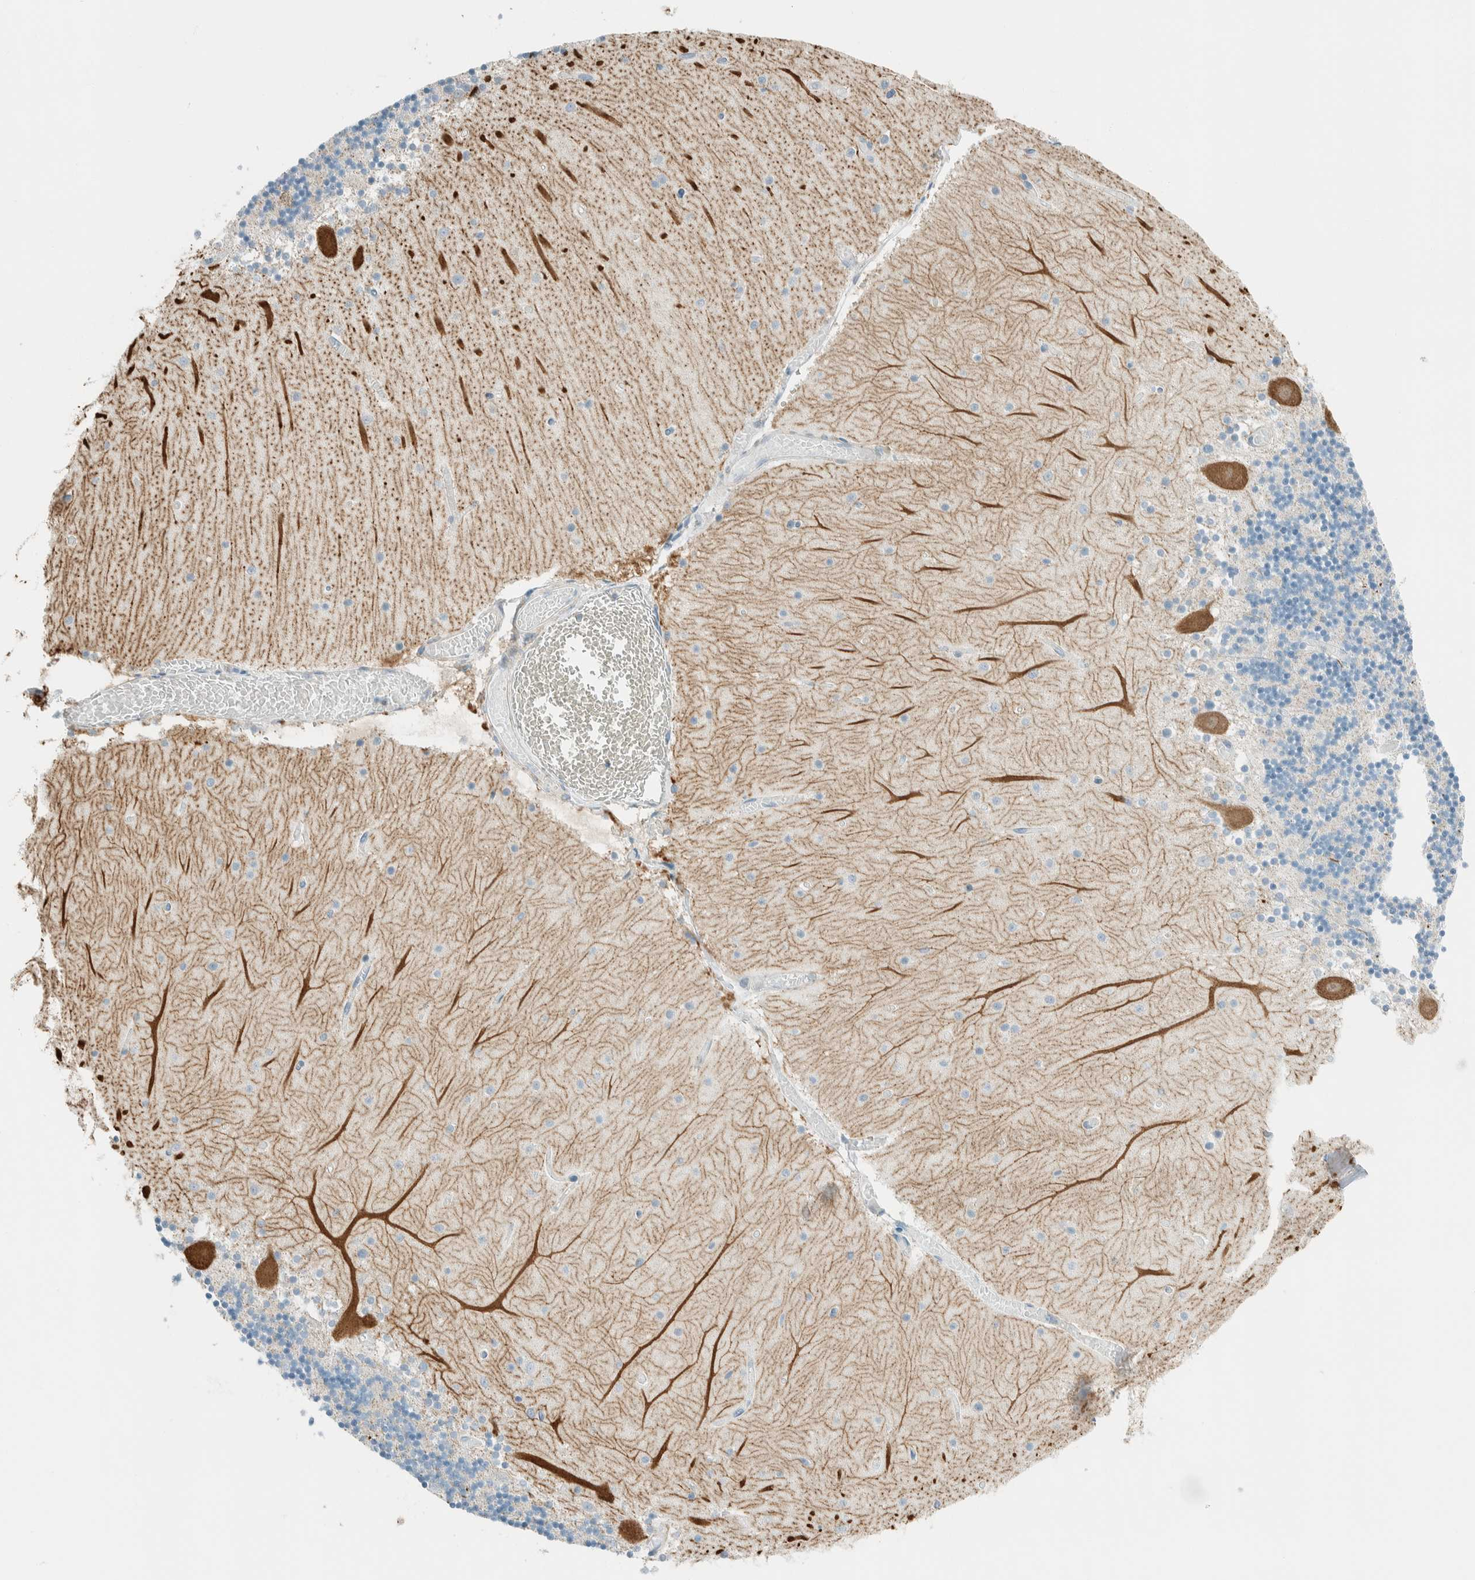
{"staining": {"intensity": "weak", "quantity": "25%-75%", "location": "cytoplasmic/membranous"}, "tissue": "cerebellum", "cell_type": "Cells in granular layer", "image_type": "normal", "snomed": [{"axis": "morphology", "description": "Normal tissue, NOS"}, {"axis": "topography", "description": "Cerebellum"}], "caption": "An image showing weak cytoplasmic/membranous expression in about 25%-75% of cells in granular layer in normal cerebellum, as visualized by brown immunohistochemical staining.", "gene": "AARSD1", "patient": {"sex": "female", "age": 28}}